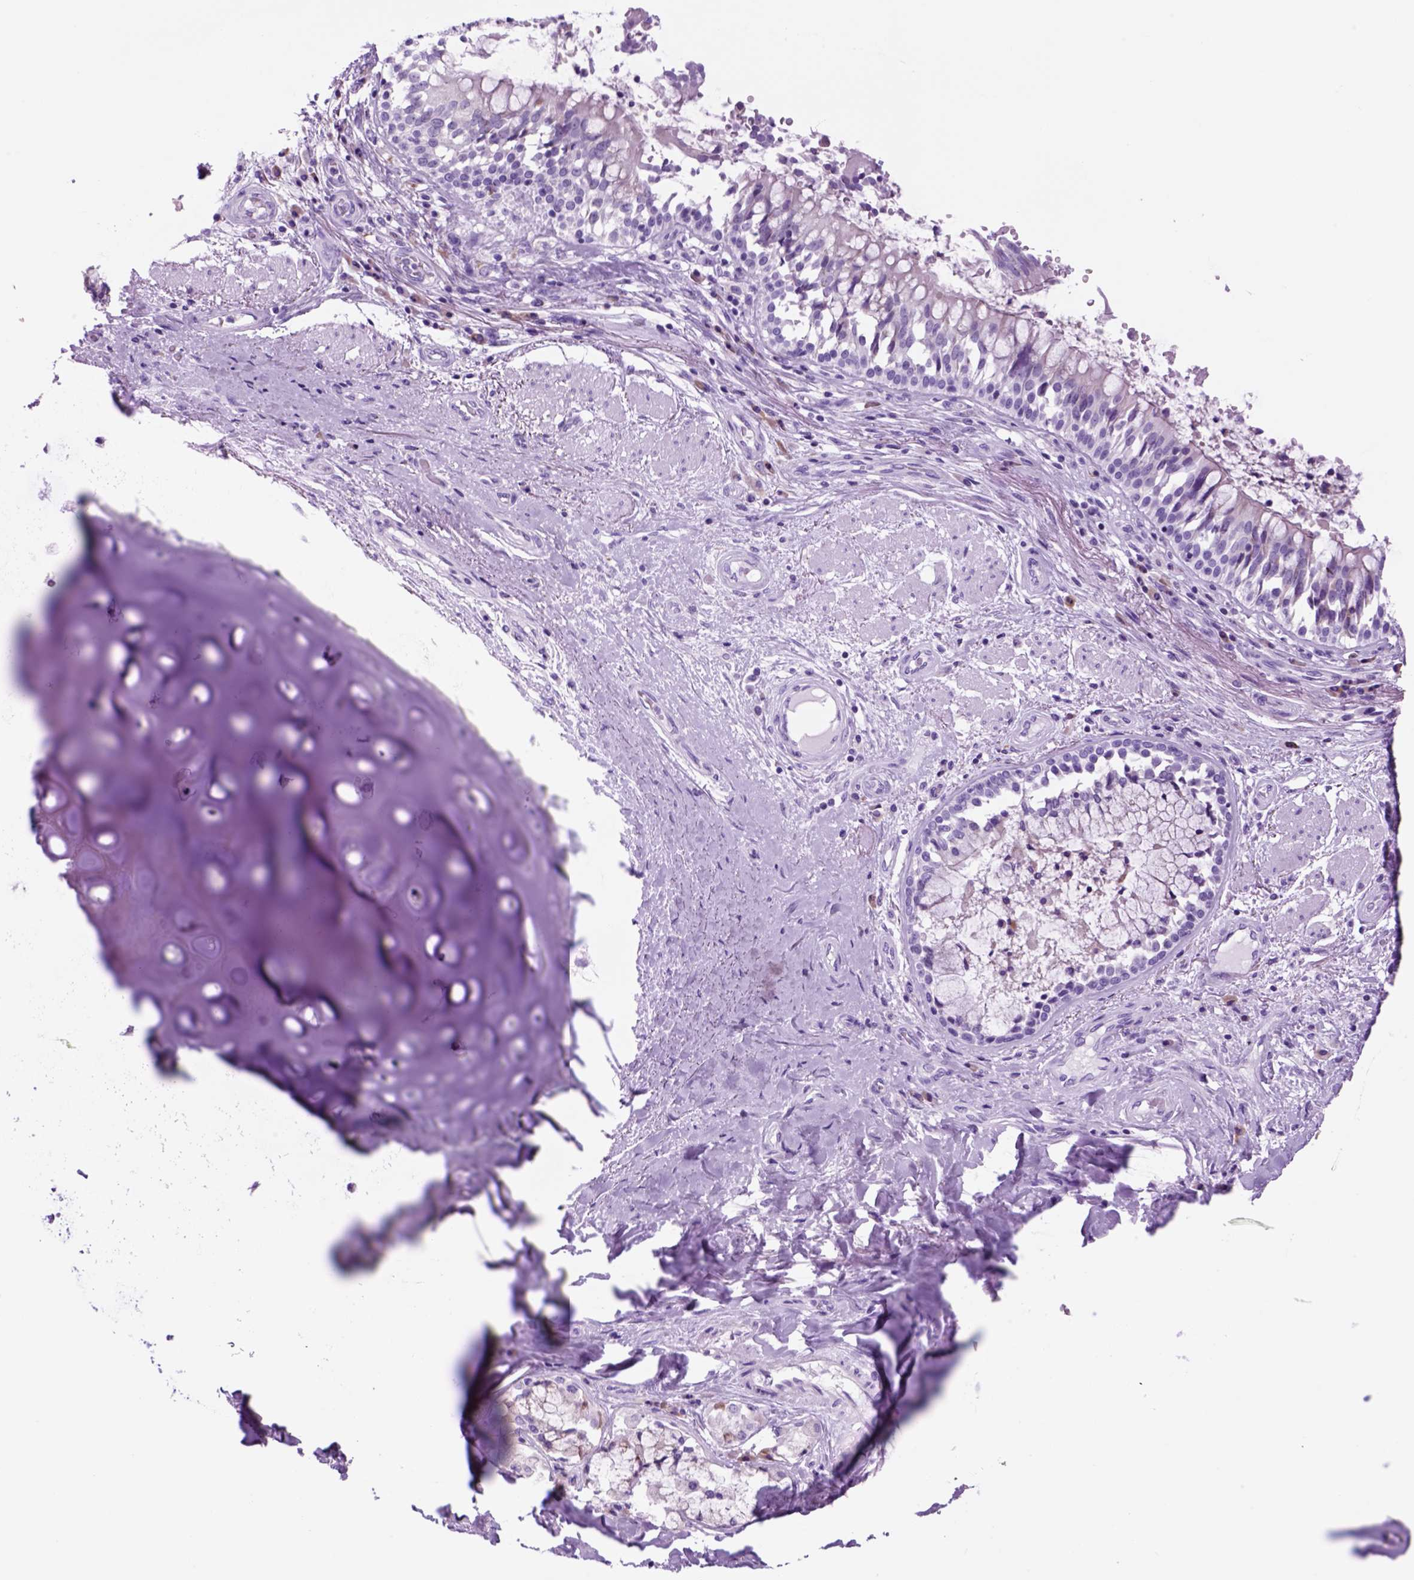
{"staining": {"intensity": "negative", "quantity": "none", "location": "none"}, "tissue": "adipose tissue", "cell_type": "Adipocytes", "image_type": "normal", "snomed": [{"axis": "morphology", "description": "Normal tissue, NOS"}, {"axis": "topography", "description": "Cartilage tissue"}, {"axis": "topography", "description": "Bronchus"}], "caption": "An immunohistochemistry (IHC) image of unremarkable adipose tissue is shown. There is no staining in adipocytes of adipose tissue. (DAB IHC visualized using brightfield microscopy, high magnification).", "gene": "HHIPL2", "patient": {"sex": "male", "age": 64}}